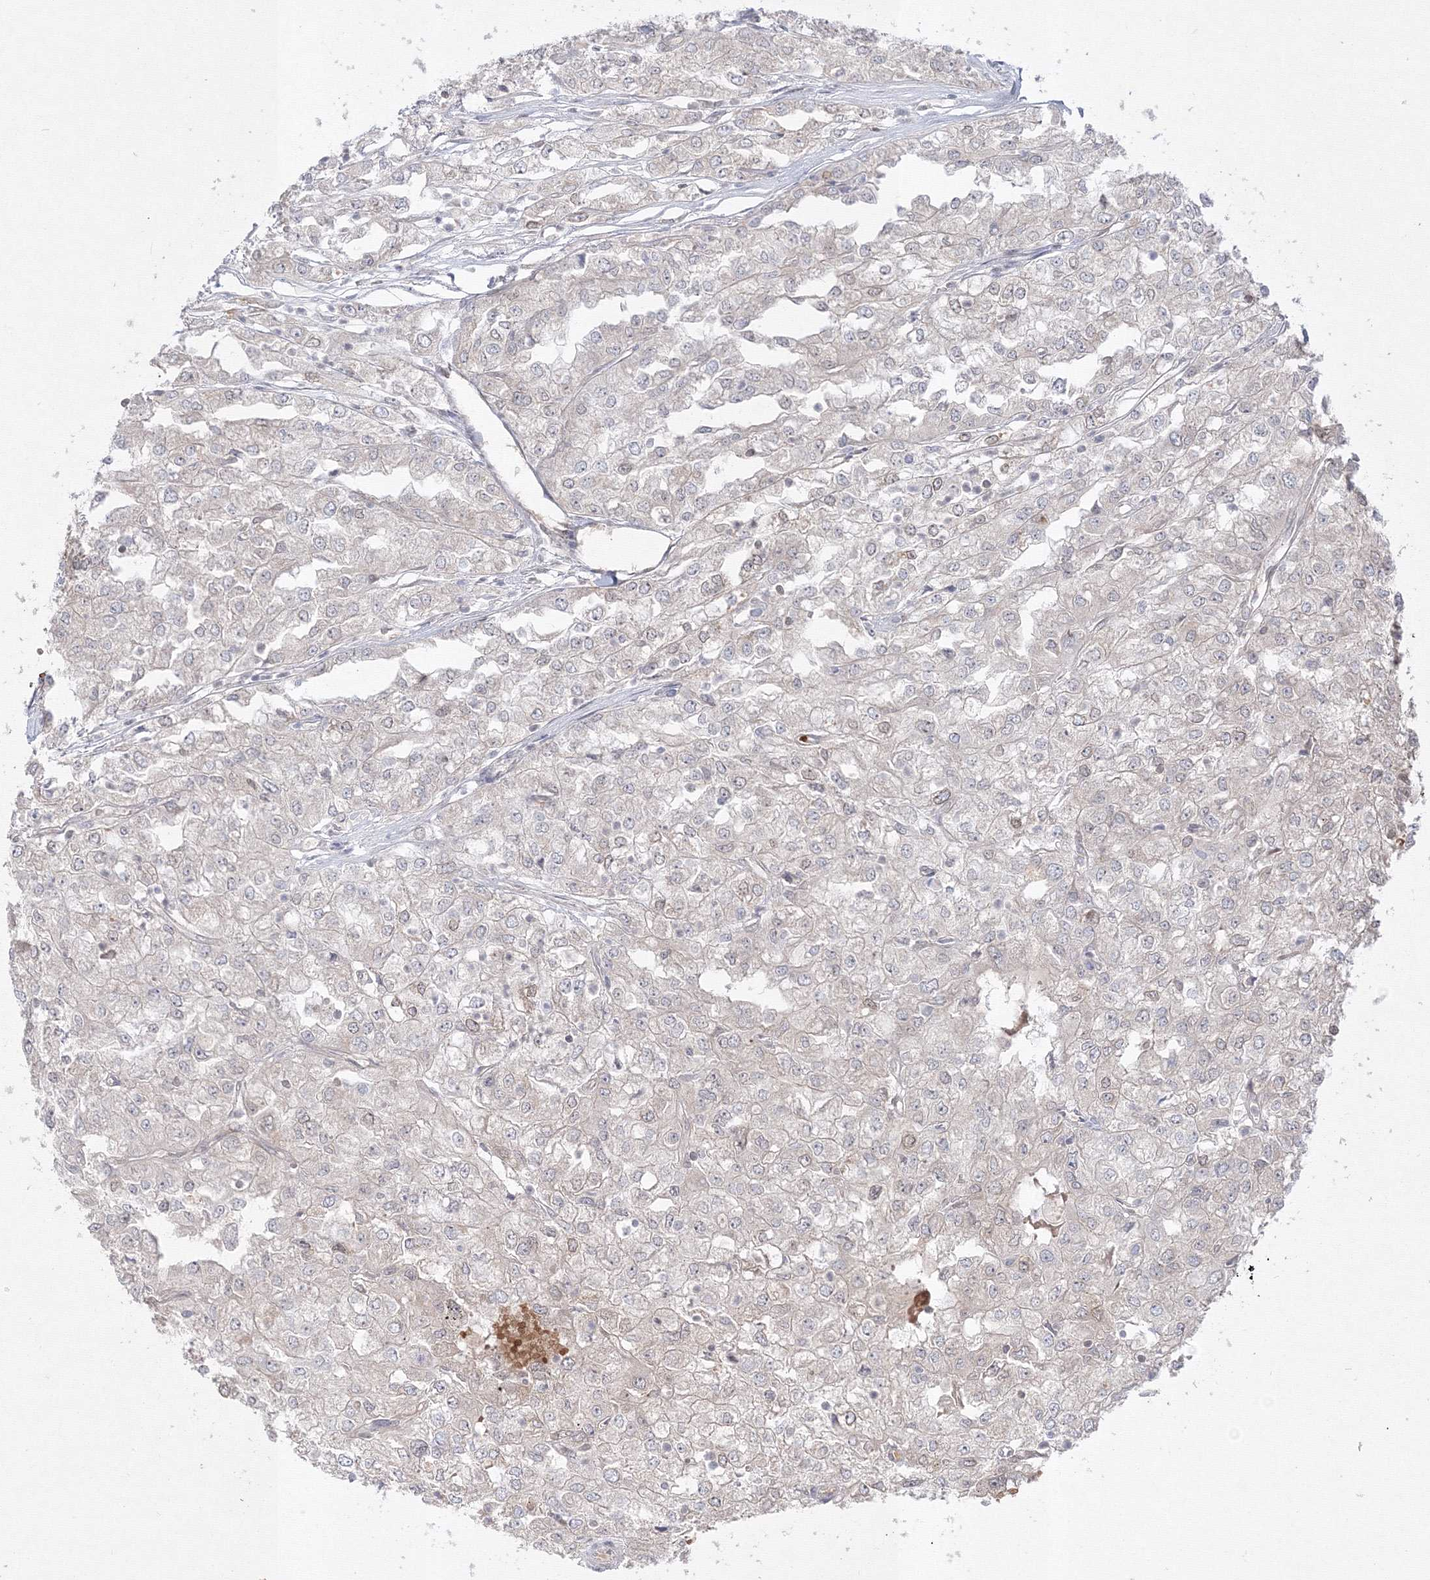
{"staining": {"intensity": "negative", "quantity": "none", "location": "none"}, "tissue": "renal cancer", "cell_type": "Tumor cells", "image_type": "cancer", "snomed": [{"axis": "morphology", "description": "Adenocarcinoma, NOS"}, {"axis": "topography", "description": "Kidney"}], "caption": "High magnification brightfield microscopy of renal cancer (adenocarcinoma) stained with DAB (brown) and counterstained with hematoxylin (blue): tumor cells show no significant staining.", "gene": "DNAJB2", "patient": {"sex": "female", "age": 54}}